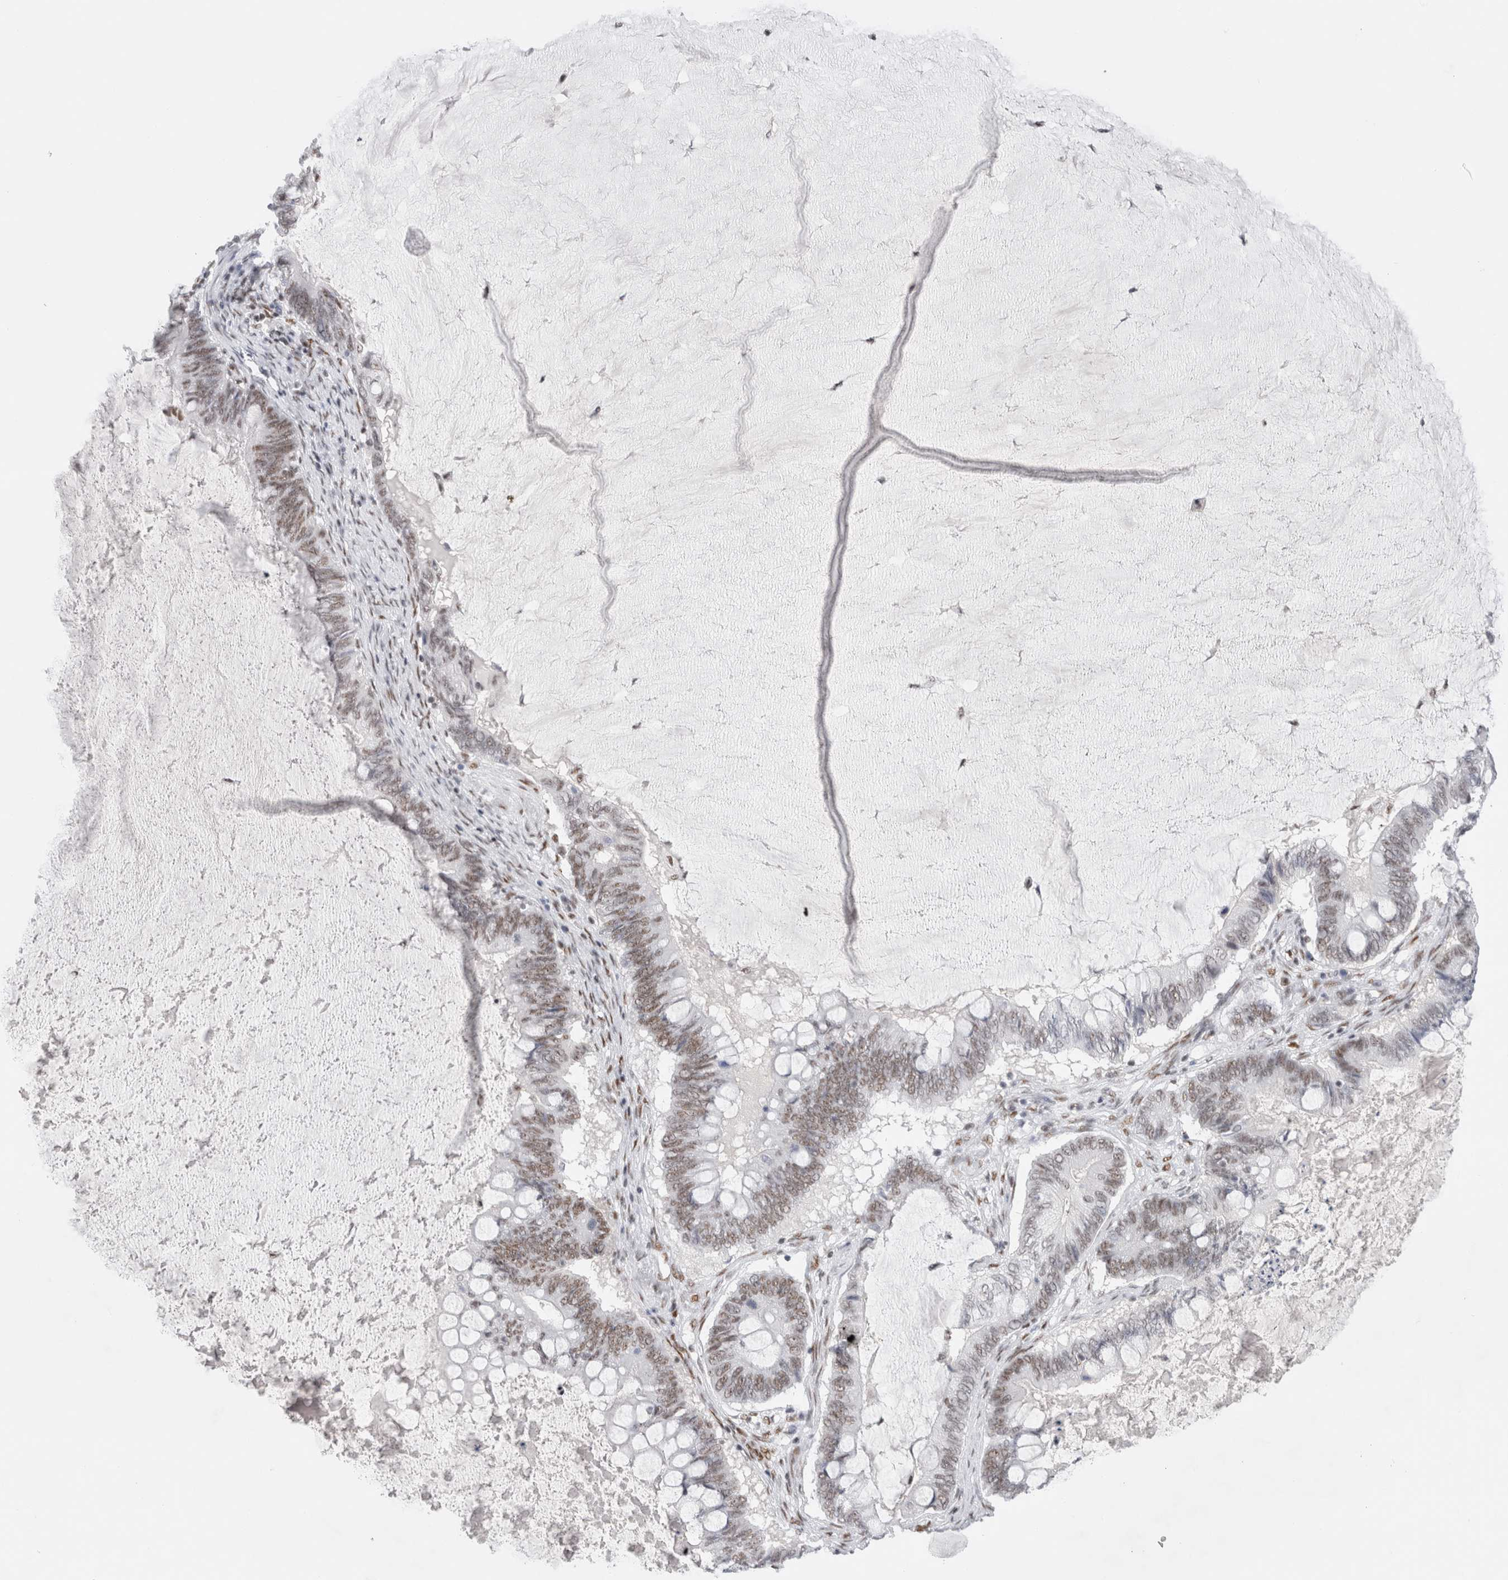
{"staining": {"intensity": "moderate", "quantity": ">75%", "location": "nuclear"}, "tissue": "ovarian cancer", "cell_type": "Tumor cells", "image_type": "cancer", "snomed": [{"axis": "morphology", "description": "Cystadenocarcinoma, mucinous, NOS"}, {"axis": "topography", "description": "Ovary"}], "caption": "Immunohistochemistry (IHC) image of human ovarian mucinous cystadenocarcinoma stained for a protein (brown), which shows medium levels of moderate nuclear staining in about >75% of tumor cells.", "gene": "COPS7A", "patient": {"sex": "female", "age": 61}}